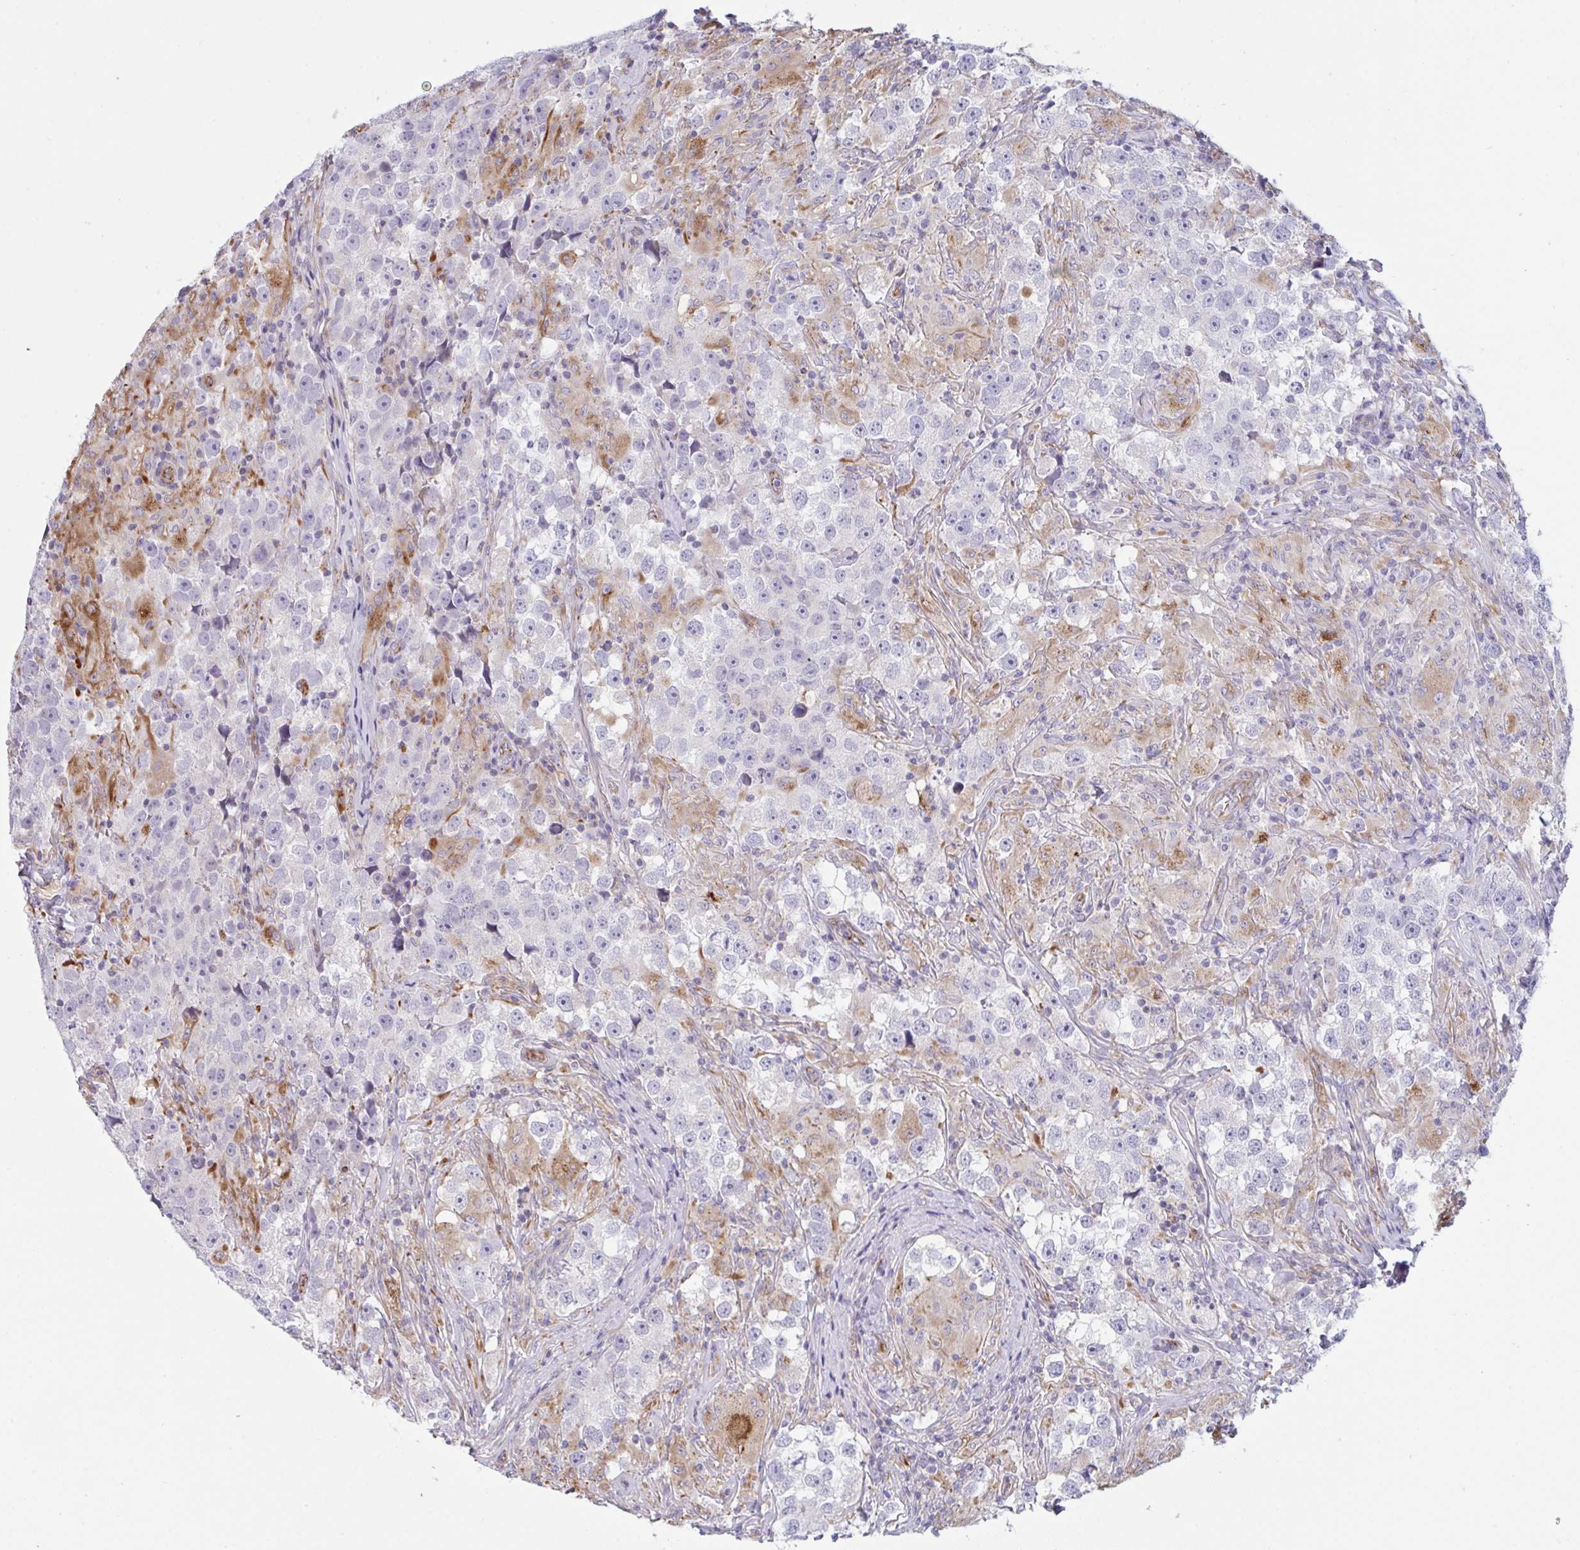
{"staining": {"intensity": "negative", "quantity": "none", "location": "none"}, "tissue": "testis cancer", "cell_type": "Tumor cells", "image_type": "cancer", "snomed": [{"axis": "morphology", "description": "Seminoma, NOS"}, {"axis": "topography", "description": "Testis"}], "caption": "The micrograph demonstrates no significant positivity in tumor cells of seminoma (testis).", "gene": "DCBLD1", "patient": {"sex": "male", "age": 46}}